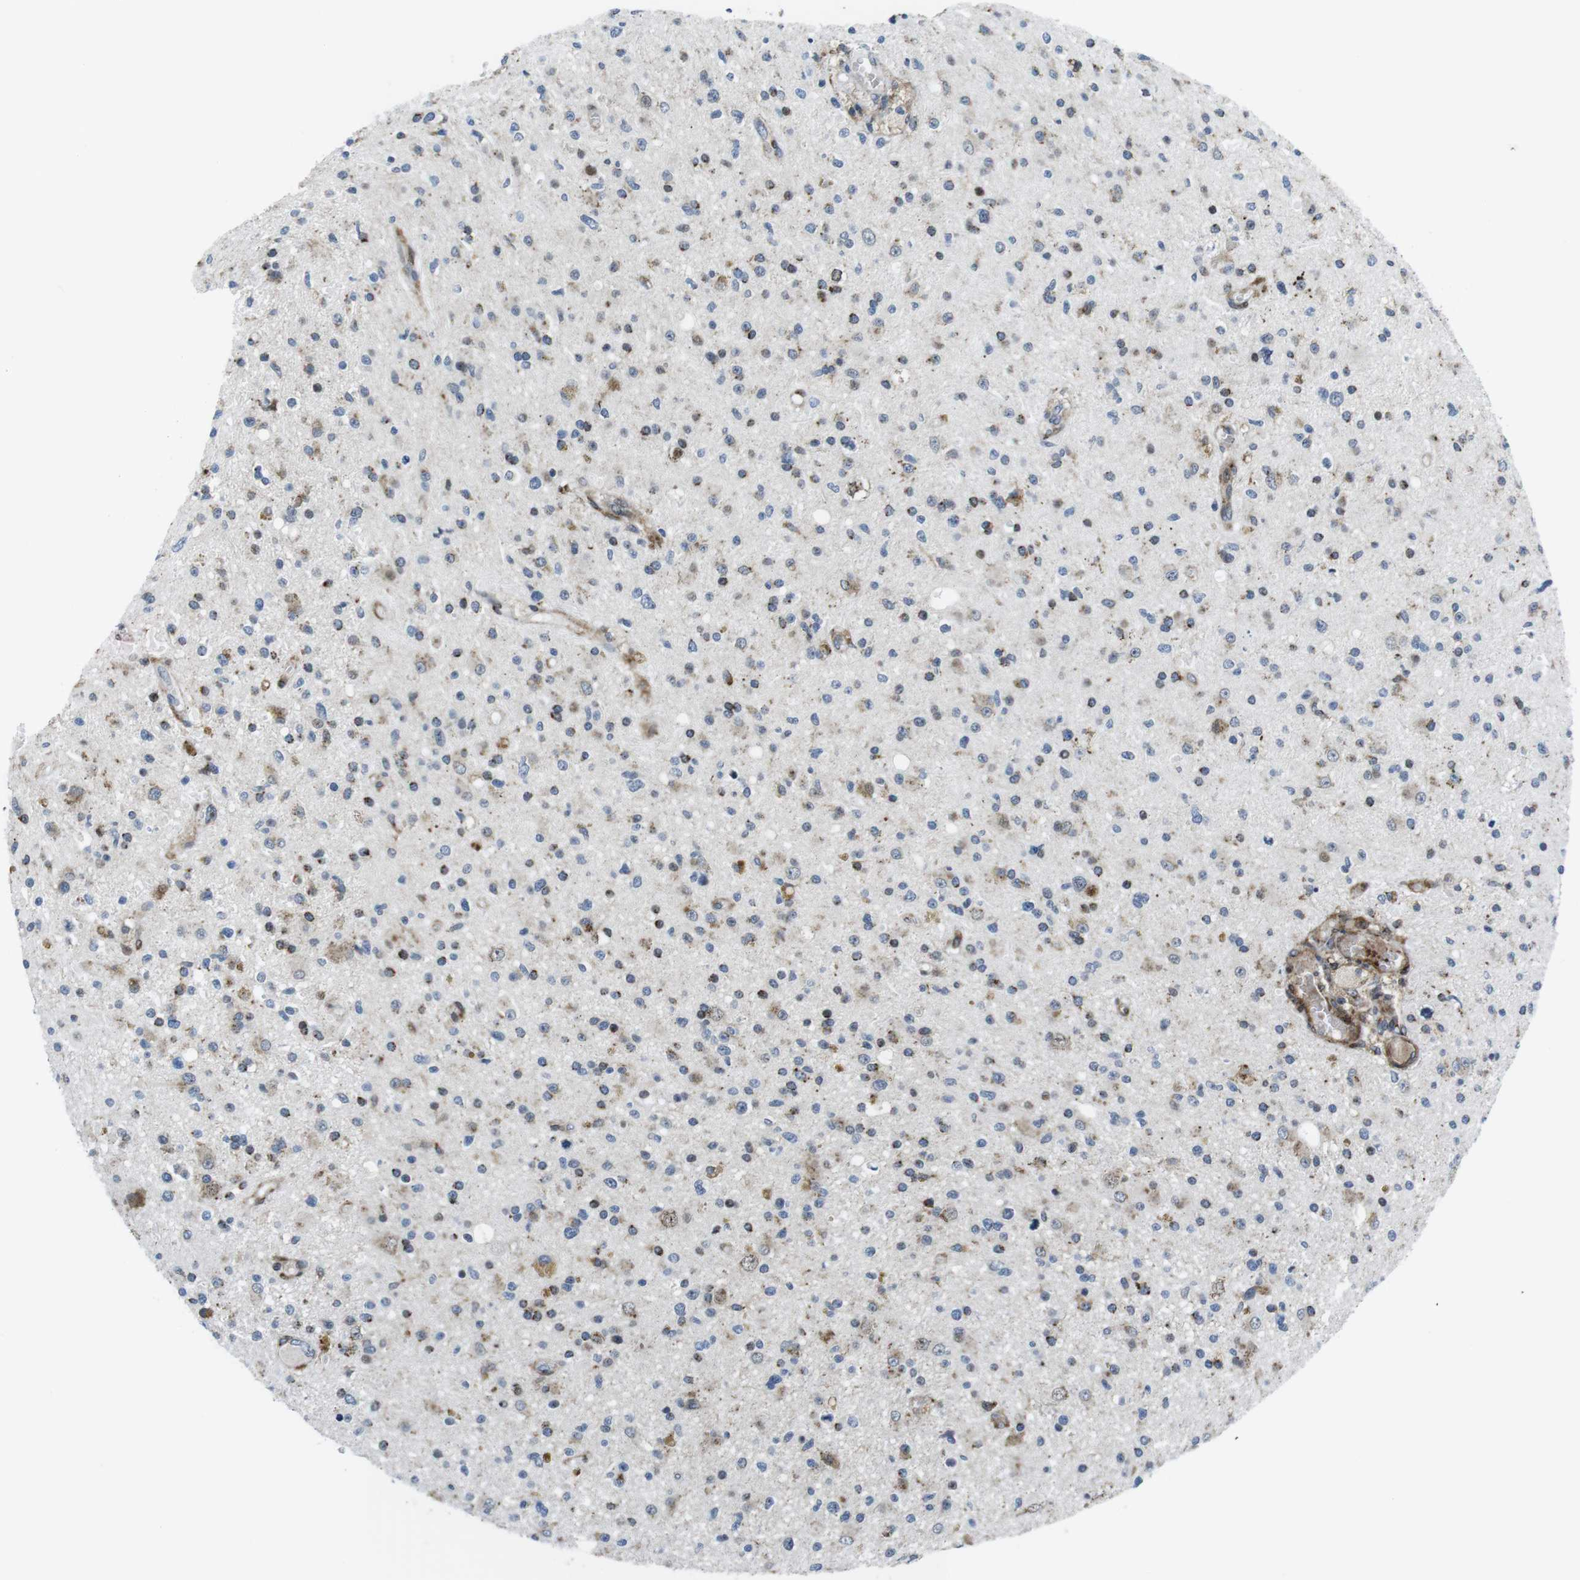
{"staining": {"intensity": "moderate", "quantity": "25%-75%", "location": "cytoplasmic/membranous"}, "tissue": "glioma", "cell_type": "Tumor cells", "image_type": "cancer", "snomed": [{"axis": "morphology", "description": "Glioma, malignant, High grade"}, {"axis": "topography", "description": "Brain"}], "caption": "This is an image of immunohistochemistry staining of glioma, which shows moderate expression in the cytoplasmic/membranous of tumor cells.", "gene": "CUL7", "patient": {"sex": "male", "age": 33}}